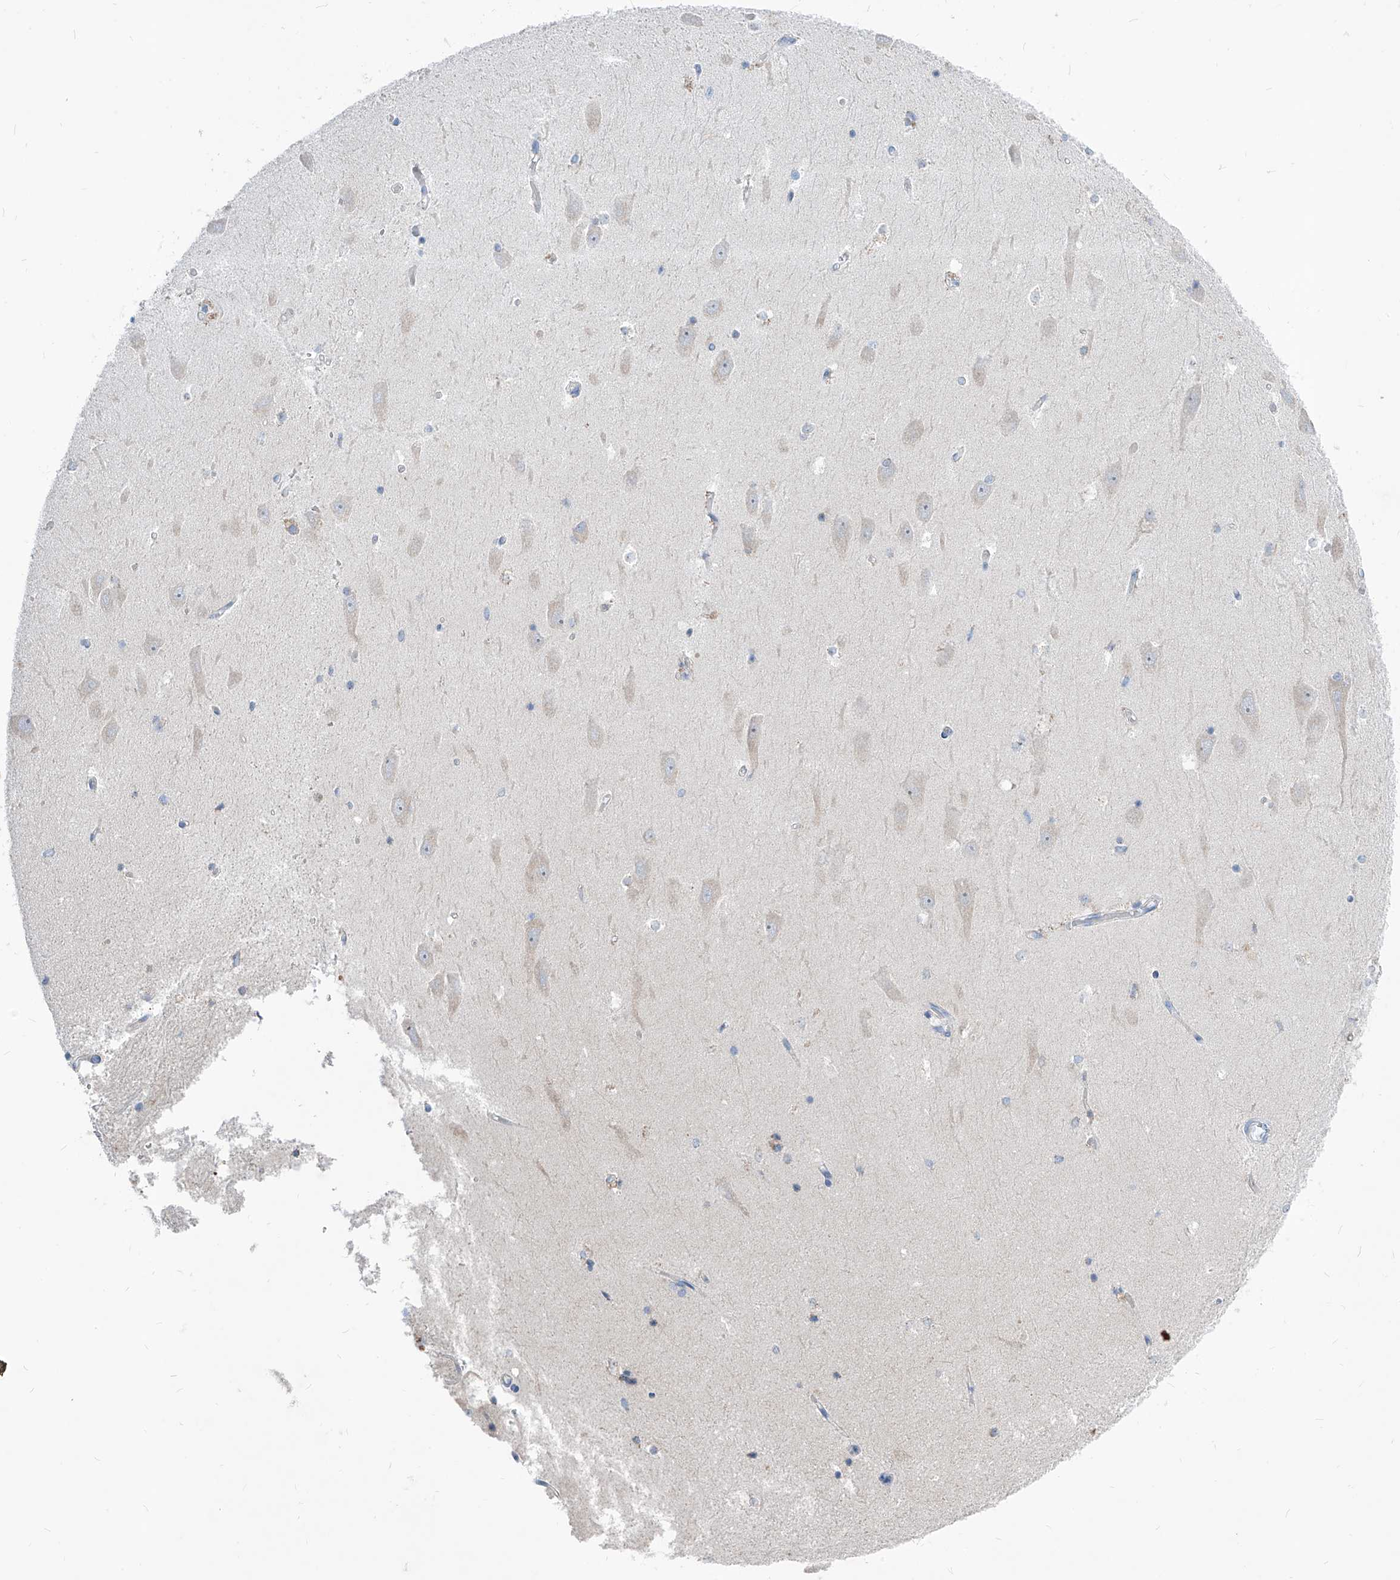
{"staining": {"intensity": "negative", "quantity": "none", "location": "none"}, "tissue": "hippocampus", "cell_type": "Glial cells", "image_type": "normal", "snomed": [{"axis": "morphology", "description": "Normal tissue, NOS"}, {"axis": "topography", "description": "Hippocampus"}], "caption": "Protein analysis of normal hippocampus exhibits no significant positivity in glial cells.", "gene": "AGPS", "patient": {"sex": "male", "age": 45}}